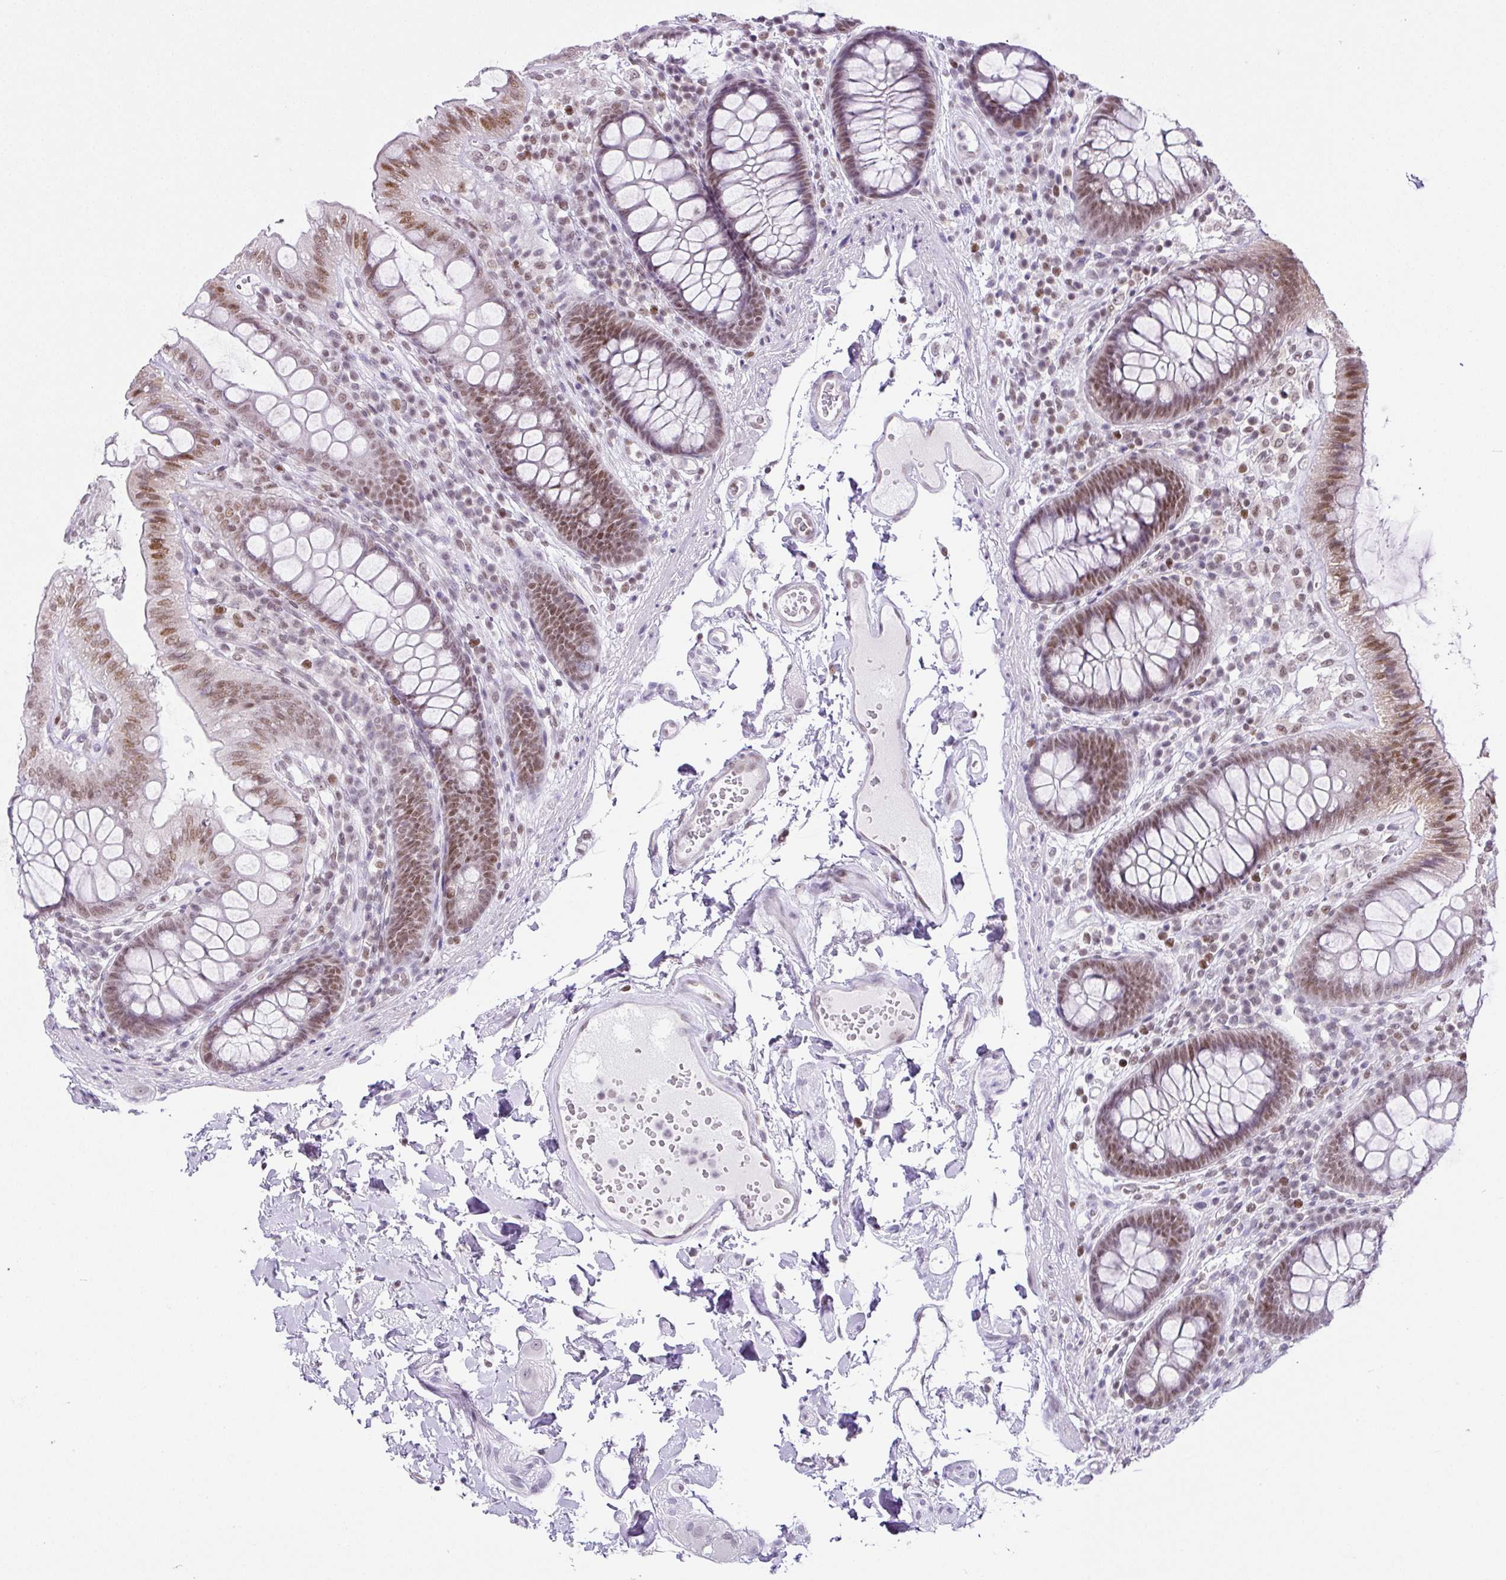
{"staining": {"intensity": "weak", "quantity": "25%-75%", "location": "nuclear"}, "tissue": "colon", "cell_type": "Endothelial cells", "image_type": "normal", "snomed": [{"axis": "morphology", "description": "Normal tissue, NOS"}, {"axis": "topography", "description": "Colon"}], "caption": "Immunohistochemical staining of unremarkable colon reveals low levels of weak nuclear staining in approximately 25%-75% of endothelial cells.", "gene": "FAM32A", "patient": {"sex": "male", "age": 84}}